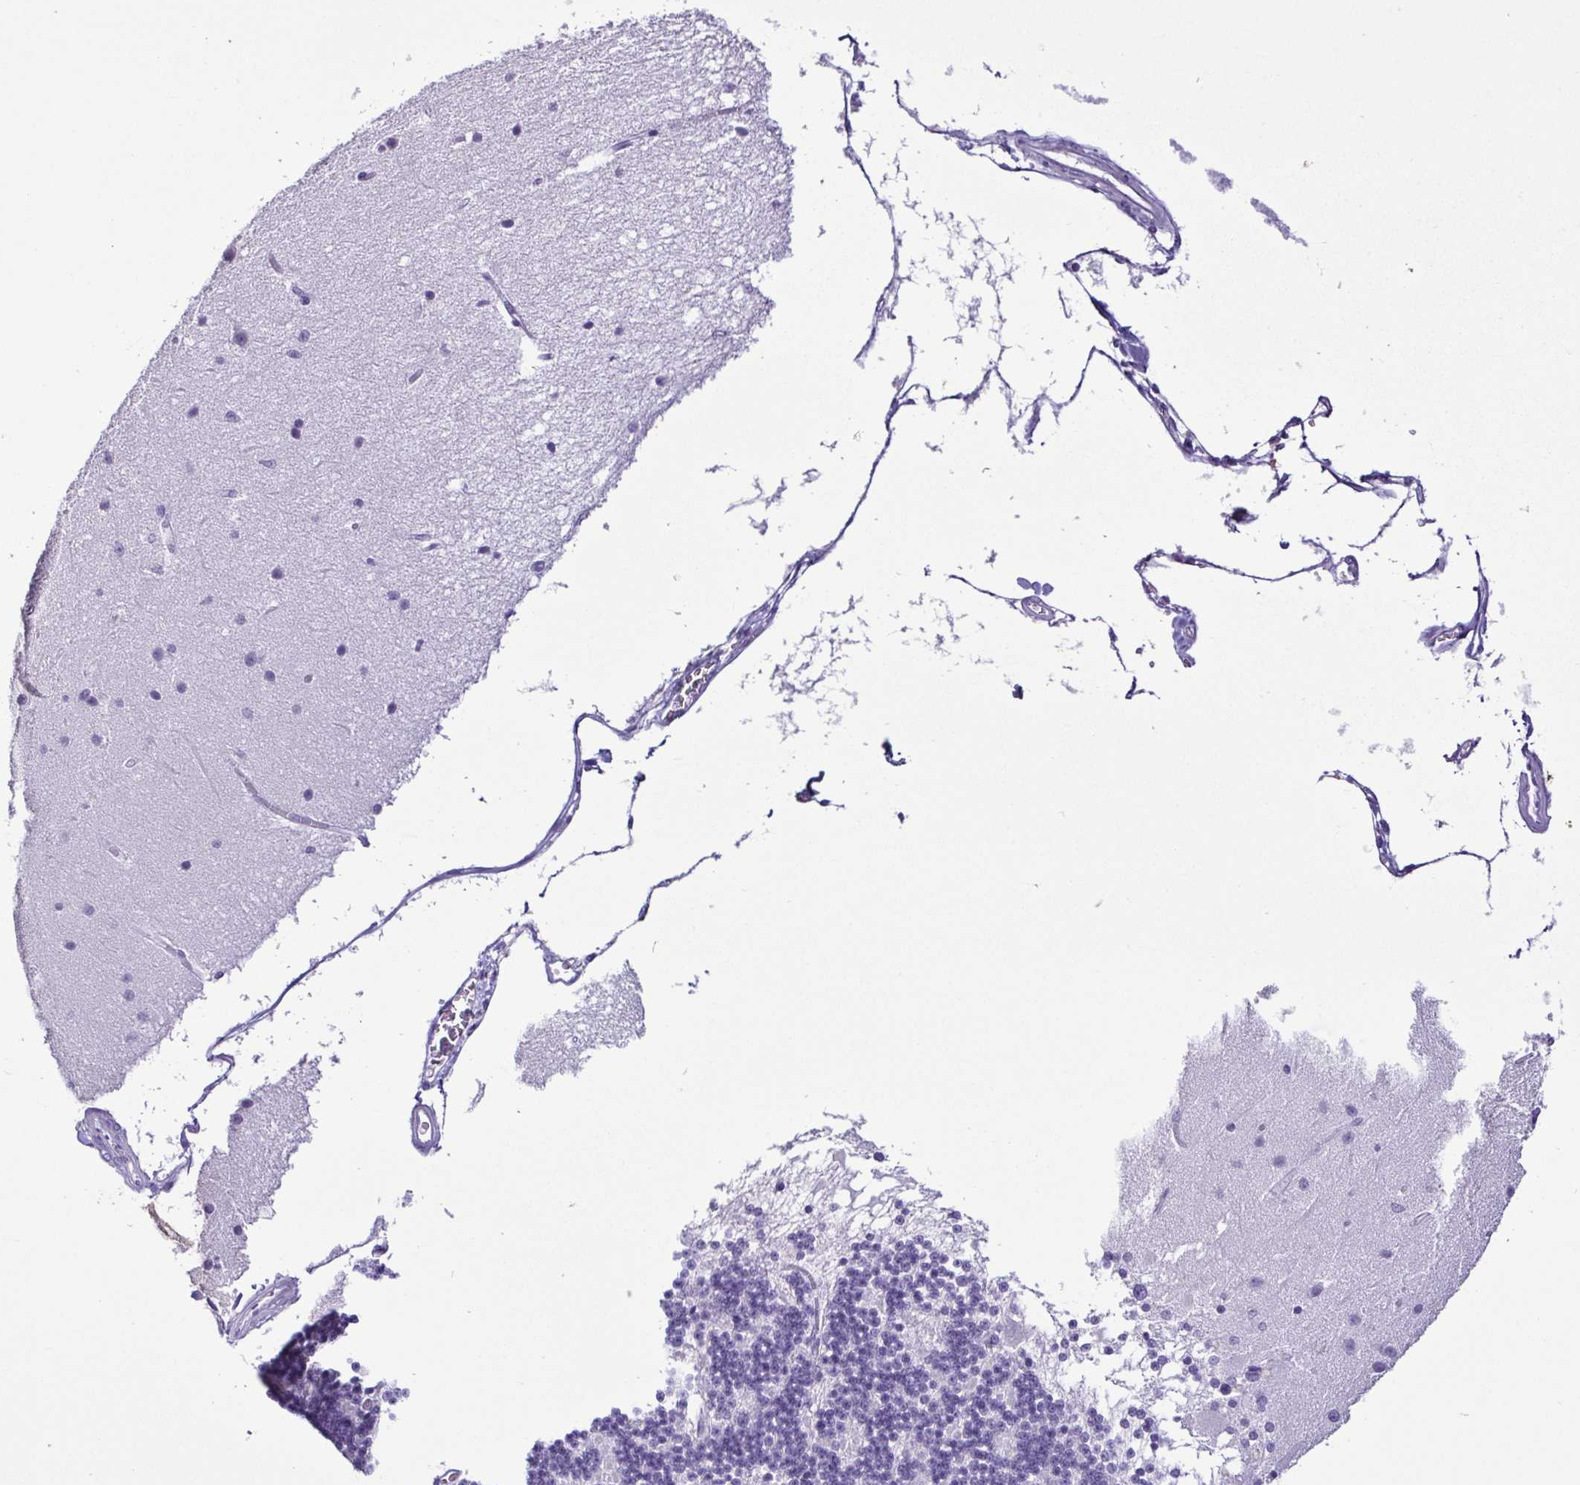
{"staining": {"intensity": "negative", "quantity": "none", "location": "none"}, "tissue": "cerebellum", "cell_type": "Cells in granular layer", "image_type": "normal", "snomed": [{"axis": "morphology", "description": "Normal tissue, NOS"}, {"axis": "topography", "description": "Cerebellum"}], "caption": "The micrograph demonstrates no significant positivity in cells in granular layer of cerebellum.", "gene": "CBY2", "patient": {"sex": "female", "age": 54}}